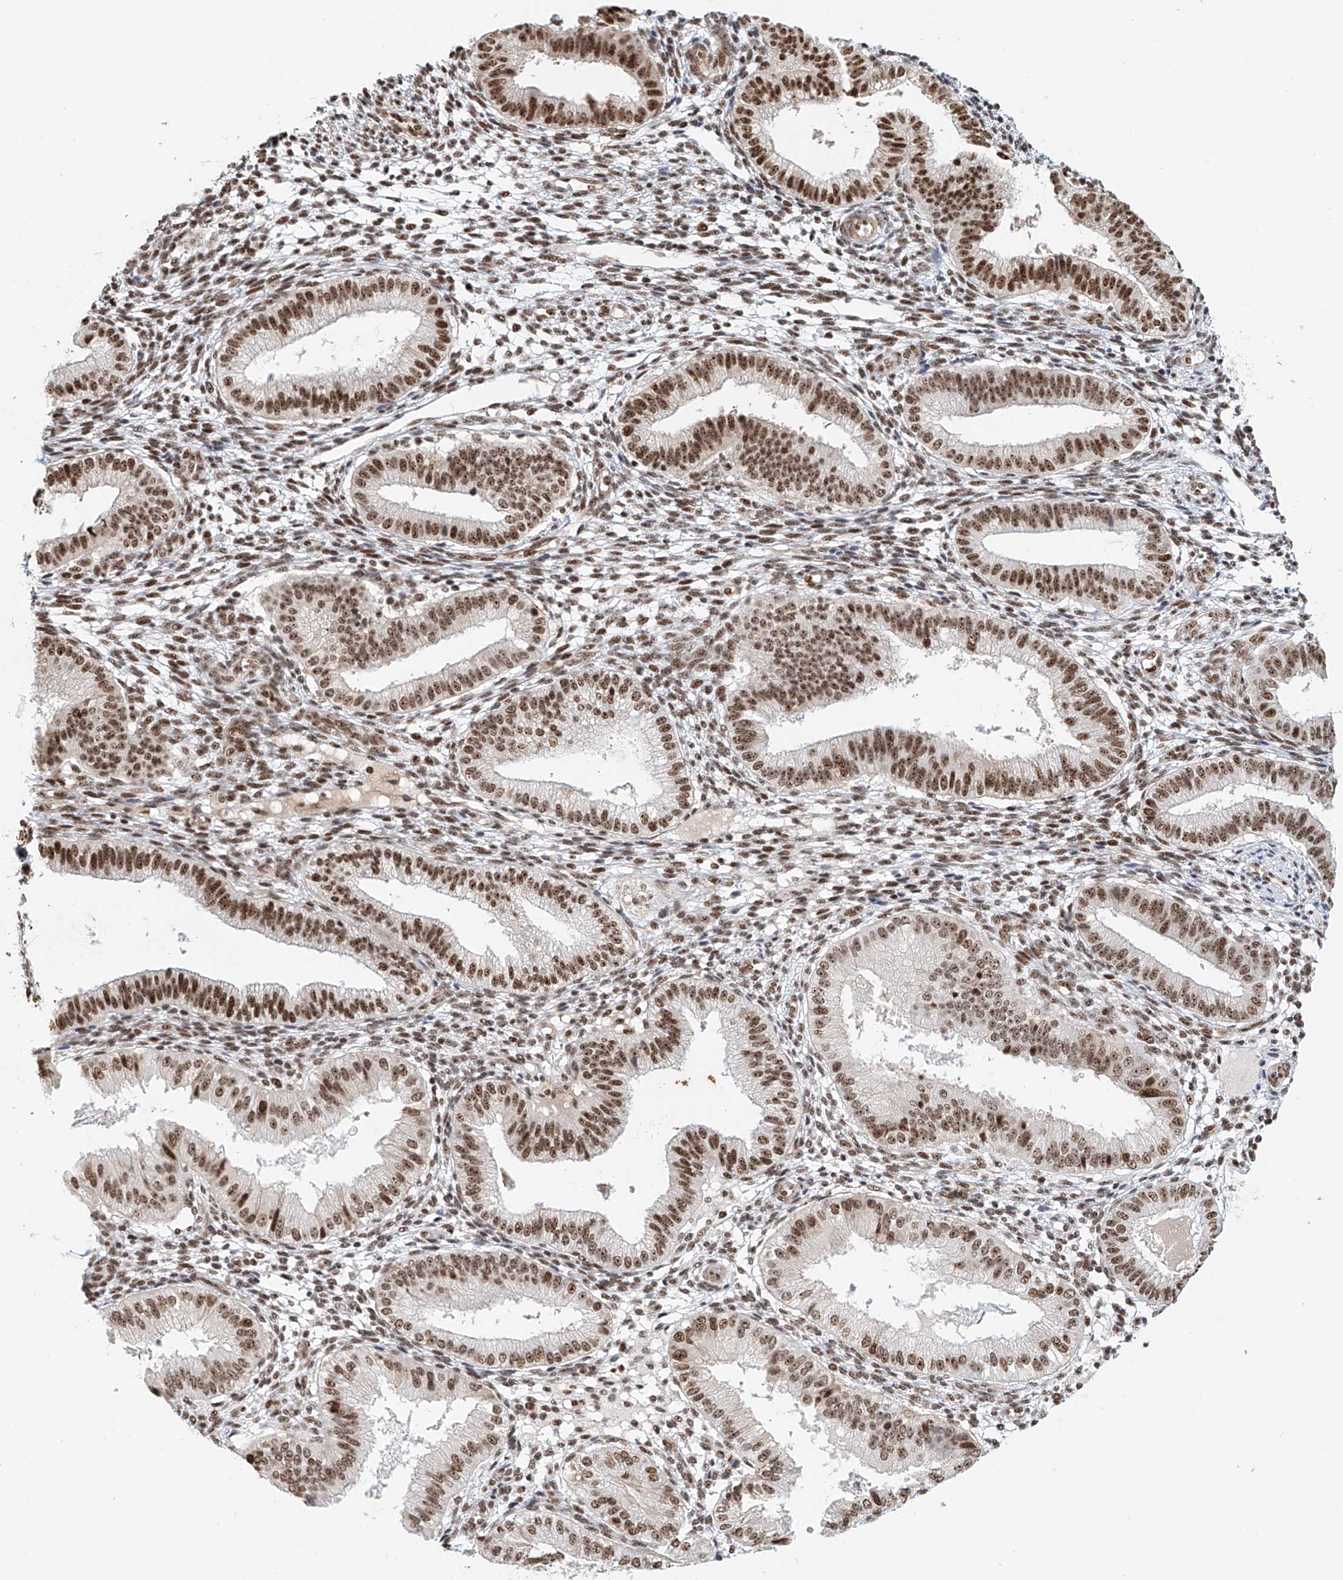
{"staining": {"intensity": "moderate", "quantity": "25%-75%", "location": "nuclear"}, "tissue": "endometrium", "cell_type": "Cells in endometrial stroma", "image_type": "normal", "snomed": [{"axis": "morphology", "description": "Normal tissue, NOS"}, {"axis": "topography", "description": "Endometrium"}], "caption": "Protein expression analysis of normal human endometrium reveals moderate nuclear staining in about 25%-75% of cells in endometrial stroma. (Stains: DAB in brown, nuclei in blue, Microscopy: brightfield microscopy at high magnification).", "gene": "PRUNE2", "patient": {"sex": "female", "age": 39}}